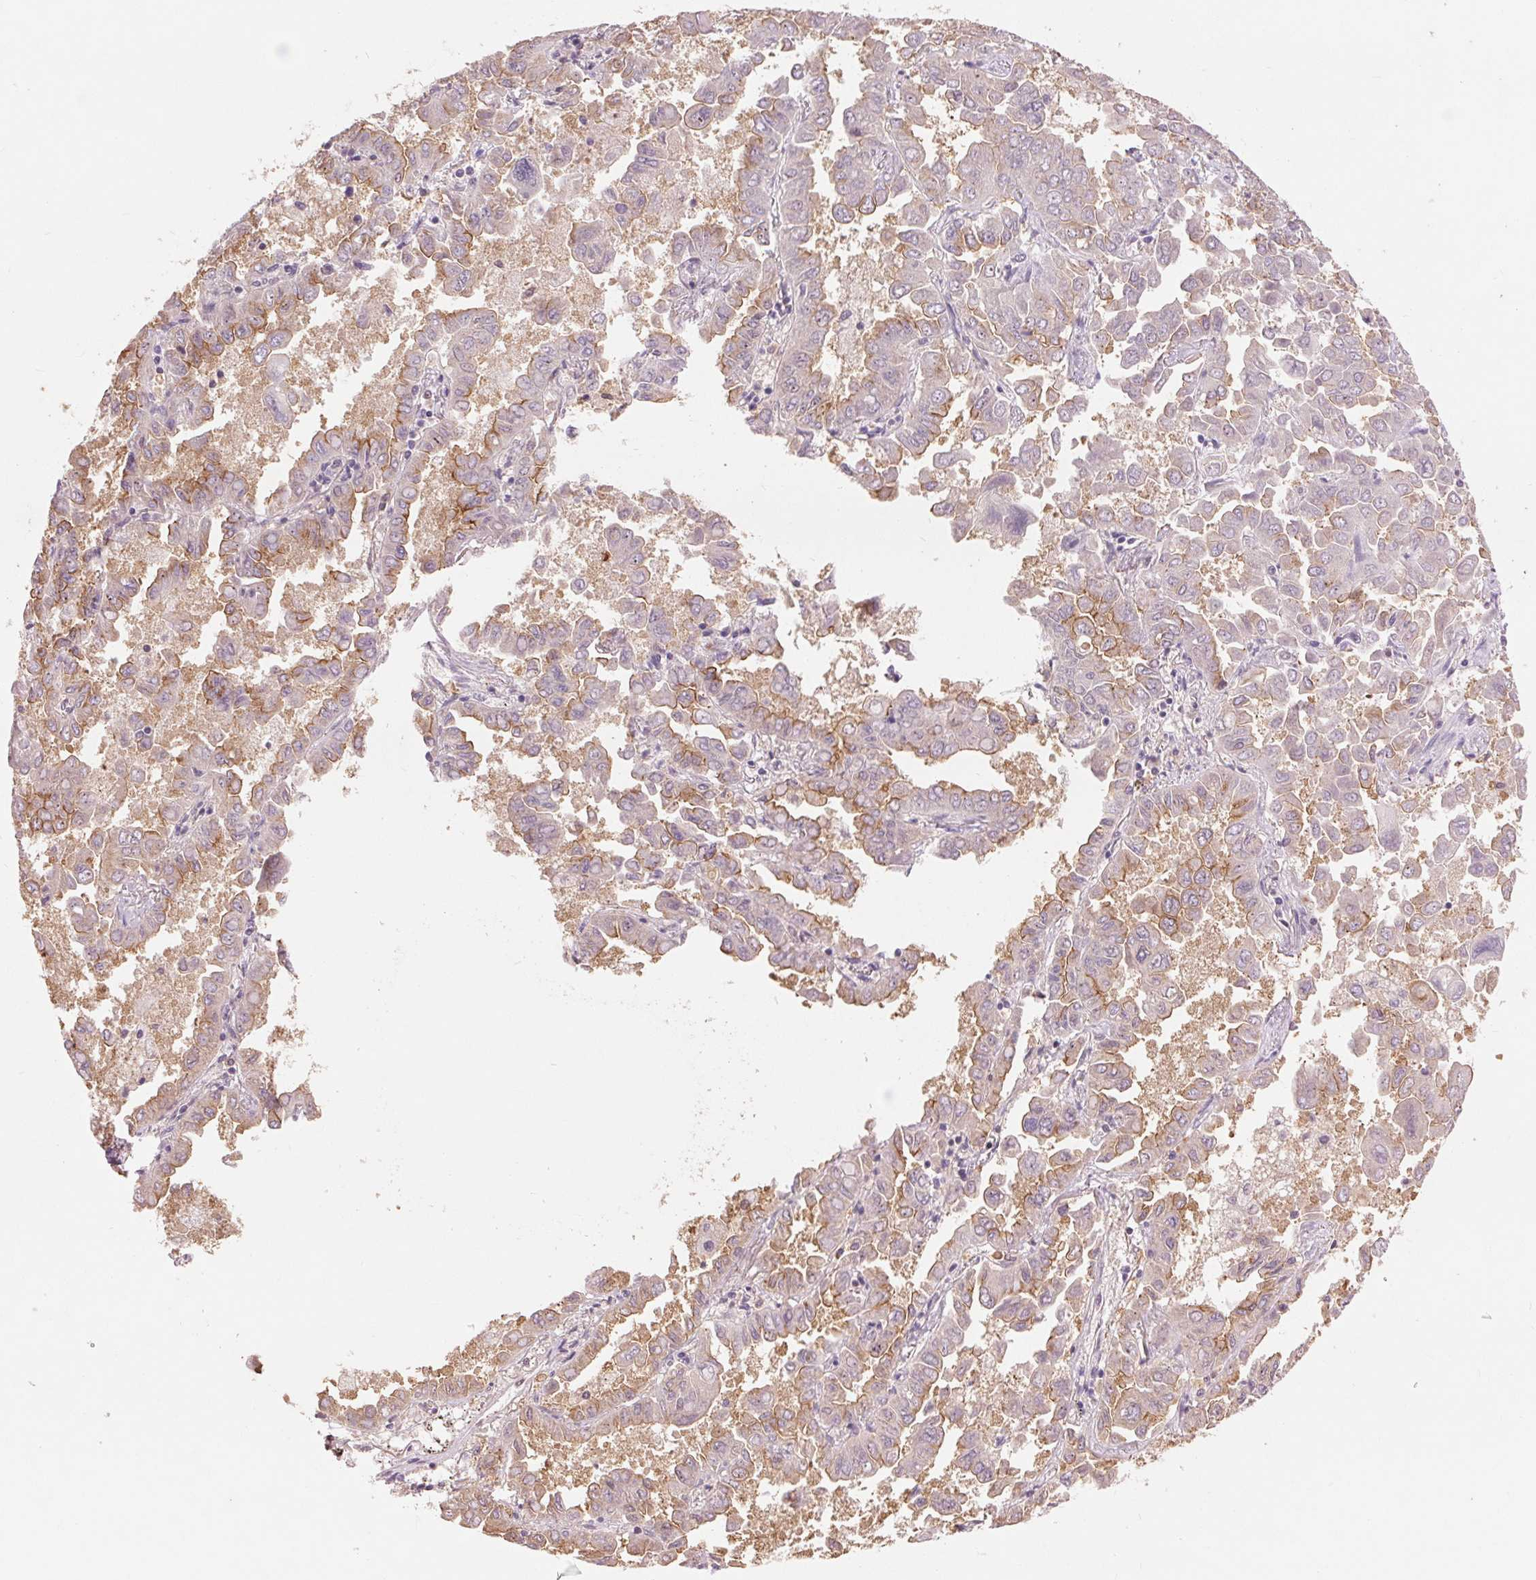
{"staining": {"intensity": "moderate", "quantity": "25%-75%", "location": "cytoplasmic/membranous"}, "tissue": "lung cancer", "cell_type": "Tumor cells", "image_type": "cancer", "snomed": [{"axis": "morphology", "description": "Adenocarcinoma, NOS"}, {"axis": "topography", "description": "Lung"}], "caption": "IHC photomicrograph of human adenocarcinoma (lung) stained for a protein (brown), which shows medium levels of moderate cytoplasmic/membranous positivity in approximately 25%-75% of tumor cells.", "gene": "RANBP3L", "patient": {"sex": "male", "age": 64}}